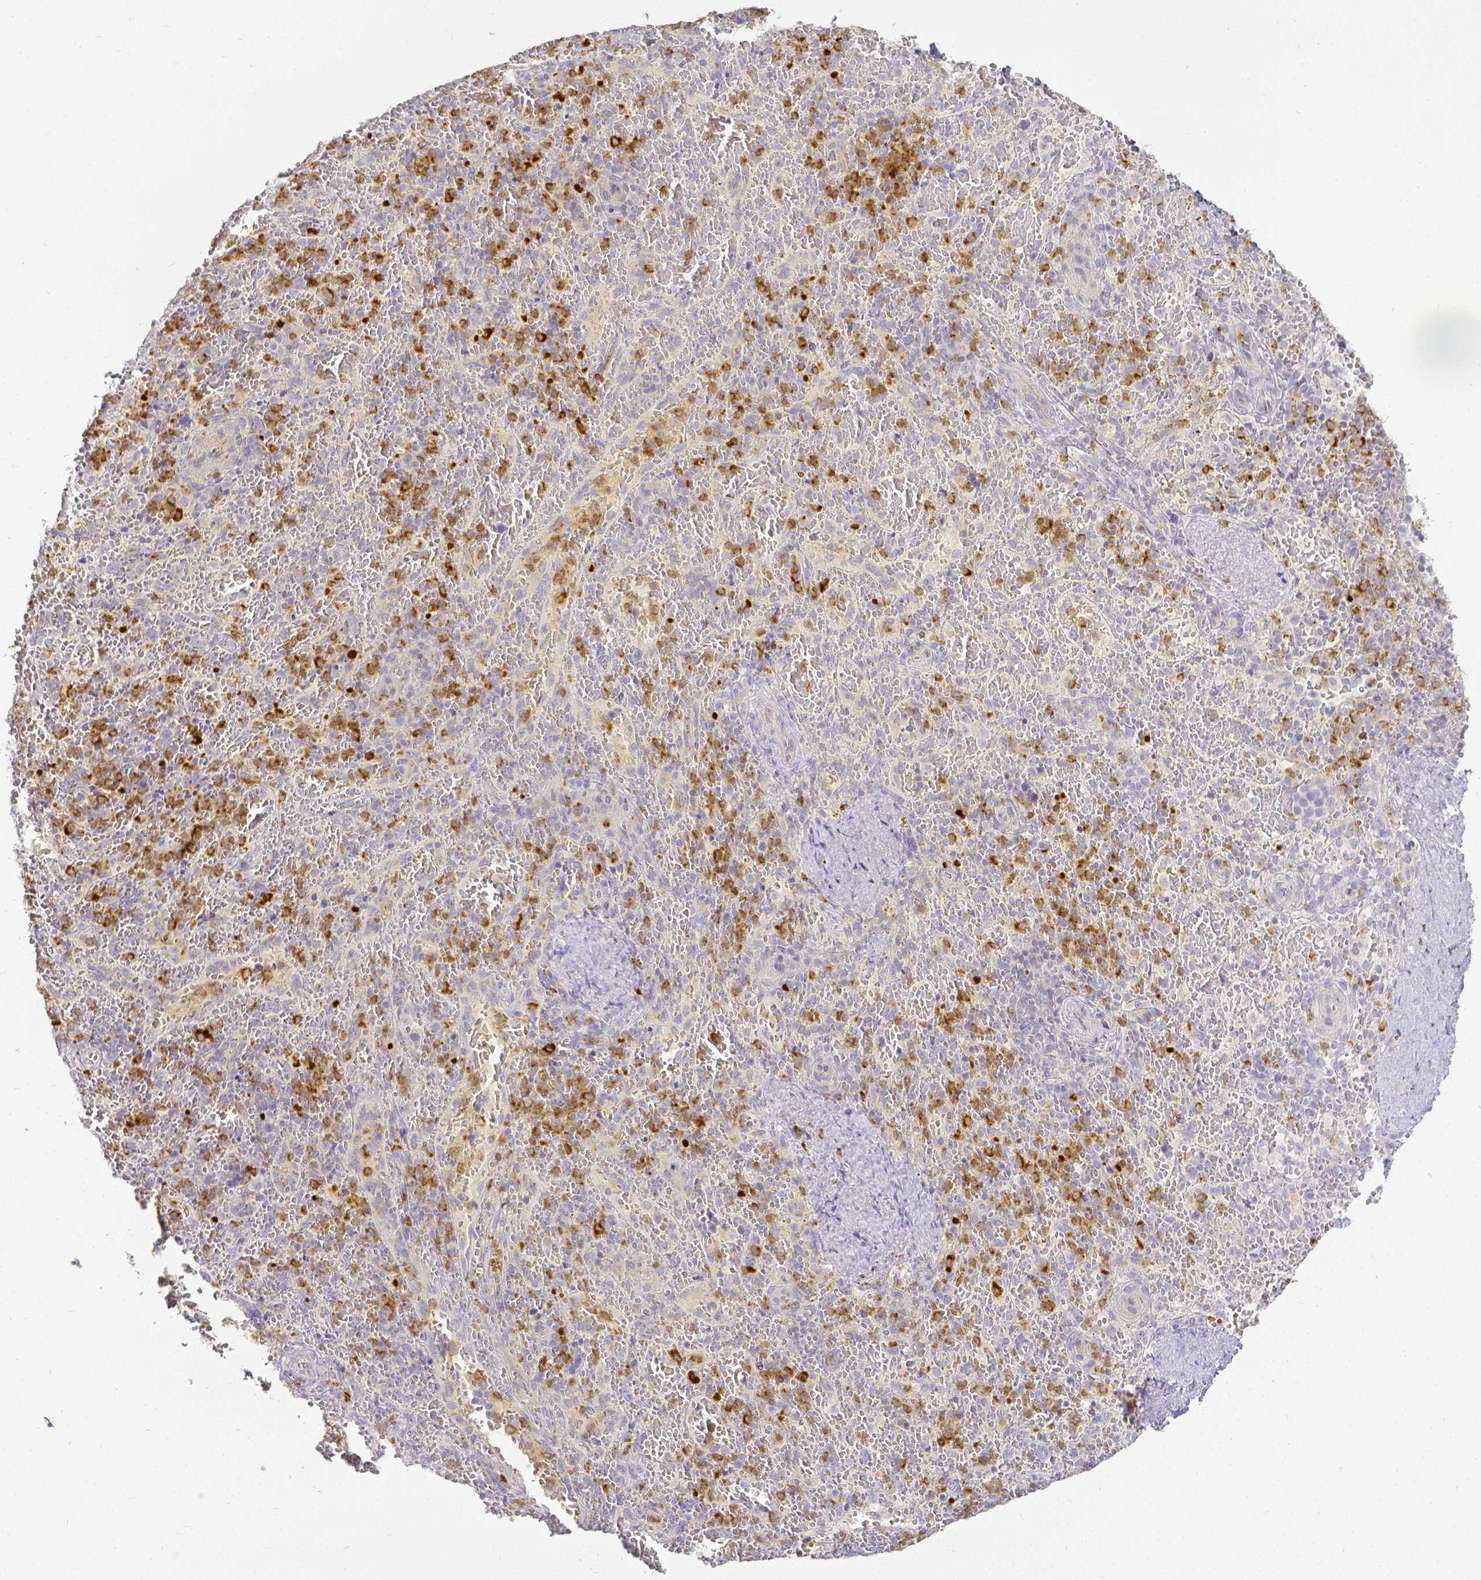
{"staining": {"intensity": "moderate", "quantity": "25%-75%", "location": "cytoplasmic/membranous"}, "tissue": "spleen", "cell_type": "Cells in red pulp", "image_type": "normal", "snomed": [{"axis": "morphology", "description": "Normal tissue, NOS"}, {"axis": "topography", "description": "Spleen"}], "caption": "The micrograph displays a brown stain indicating the presence of a protein in the cytoplasmic/membranous of cells in red pulp in spleen.", "gene": "KCNH1", "patient": {"sex": "female", "age": 50}}